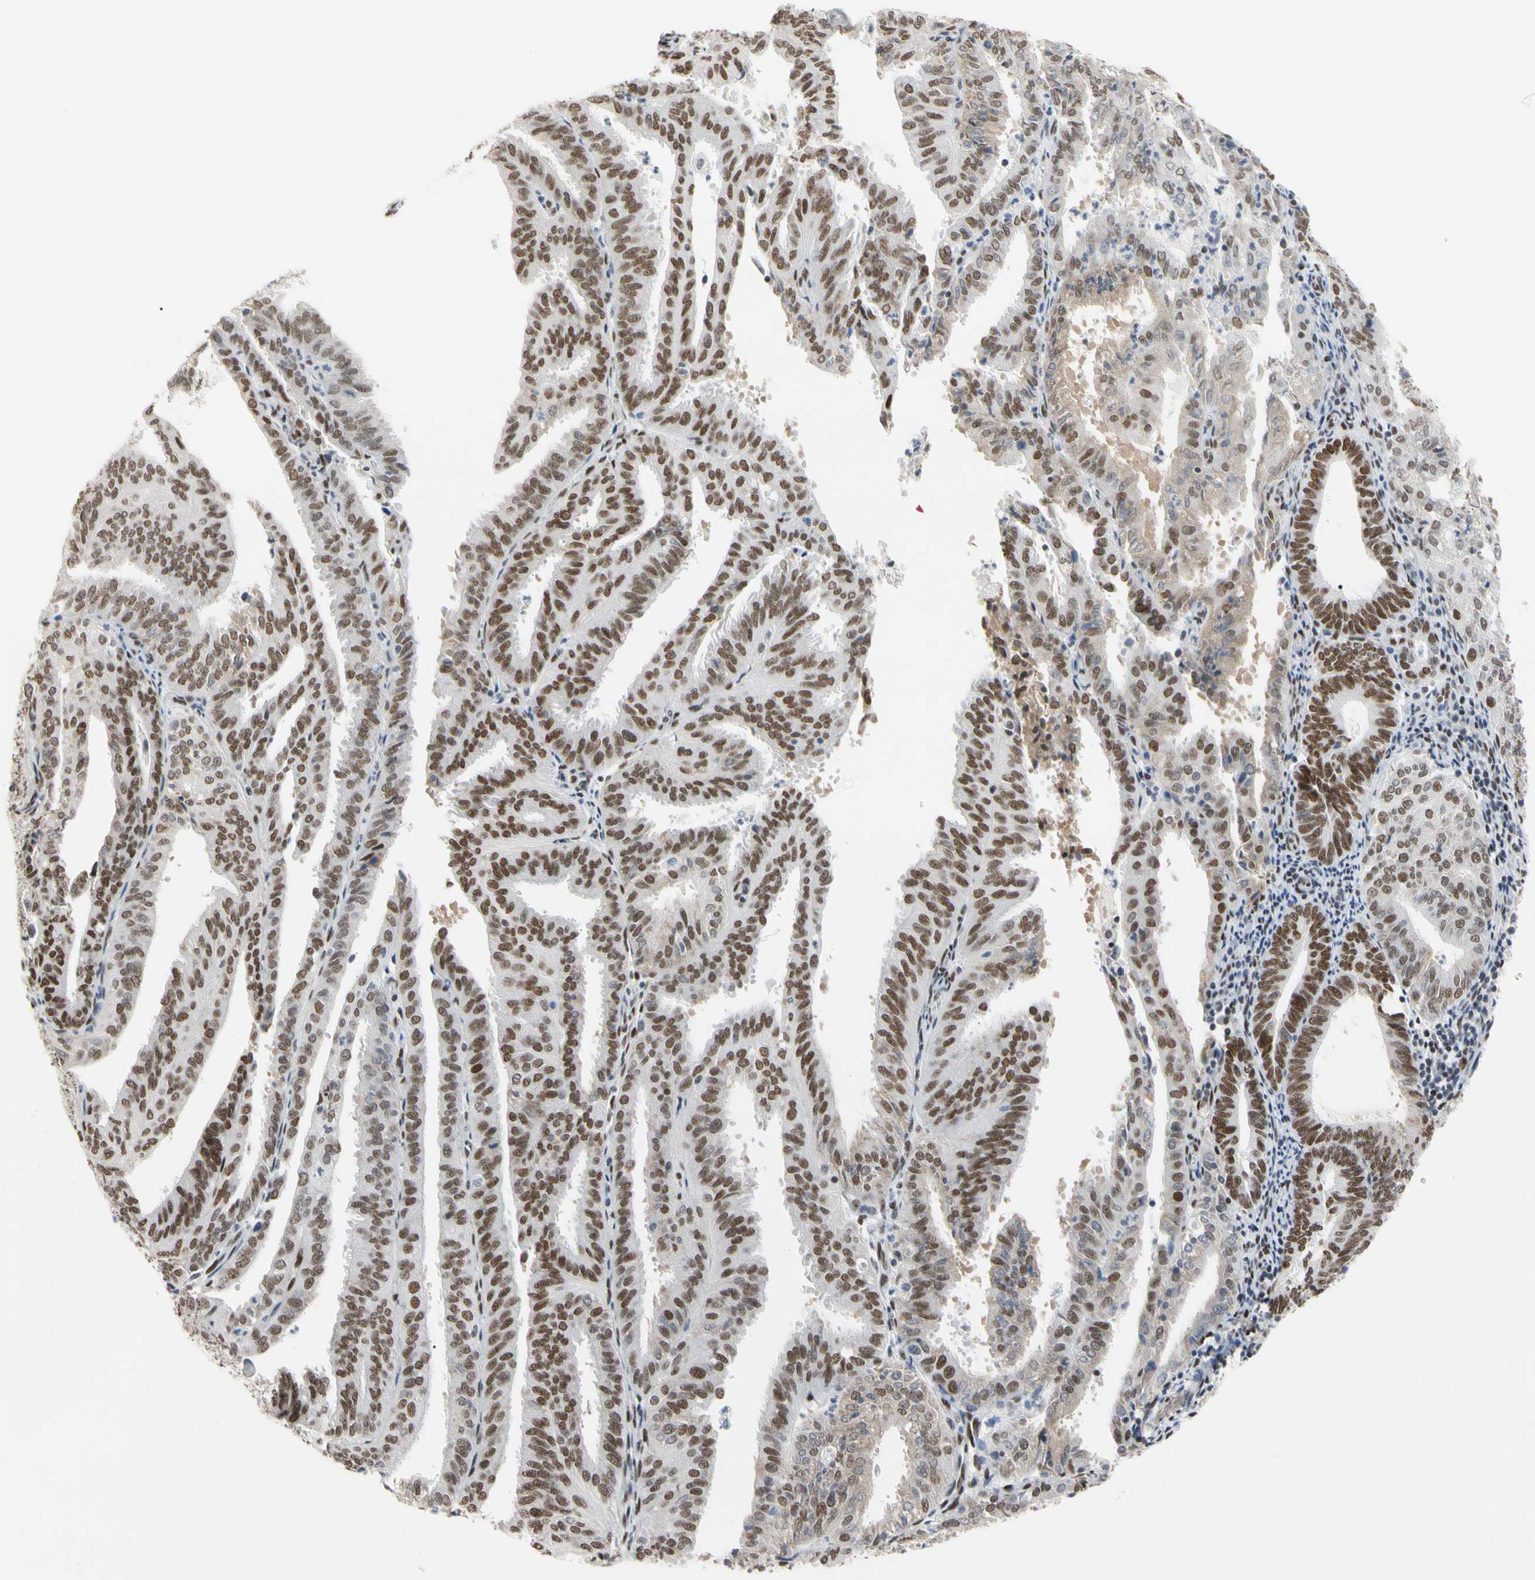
{"staining": {"intensity": "moderate", "quantity": ">75%", "location": "nuclear"}, "tissue": "endometrial cancer", "cell_type": "Tumor cells", "image_type": "cancer", "snomed": [{"axis": "morphology", "description": "Adenocarcinoma, NOS"}, {"axis": "topography", "description": "Uterus"}], "caption": "A high-resolution image shows immunohistochemistry (IHC) staining of adenocarcinoma (endometrial), which exhibits moderate nuclear expression in approximately >75% of tumor cells.", "gene": "FAM98B", "patient": {"sex": "female", "age": 60}}